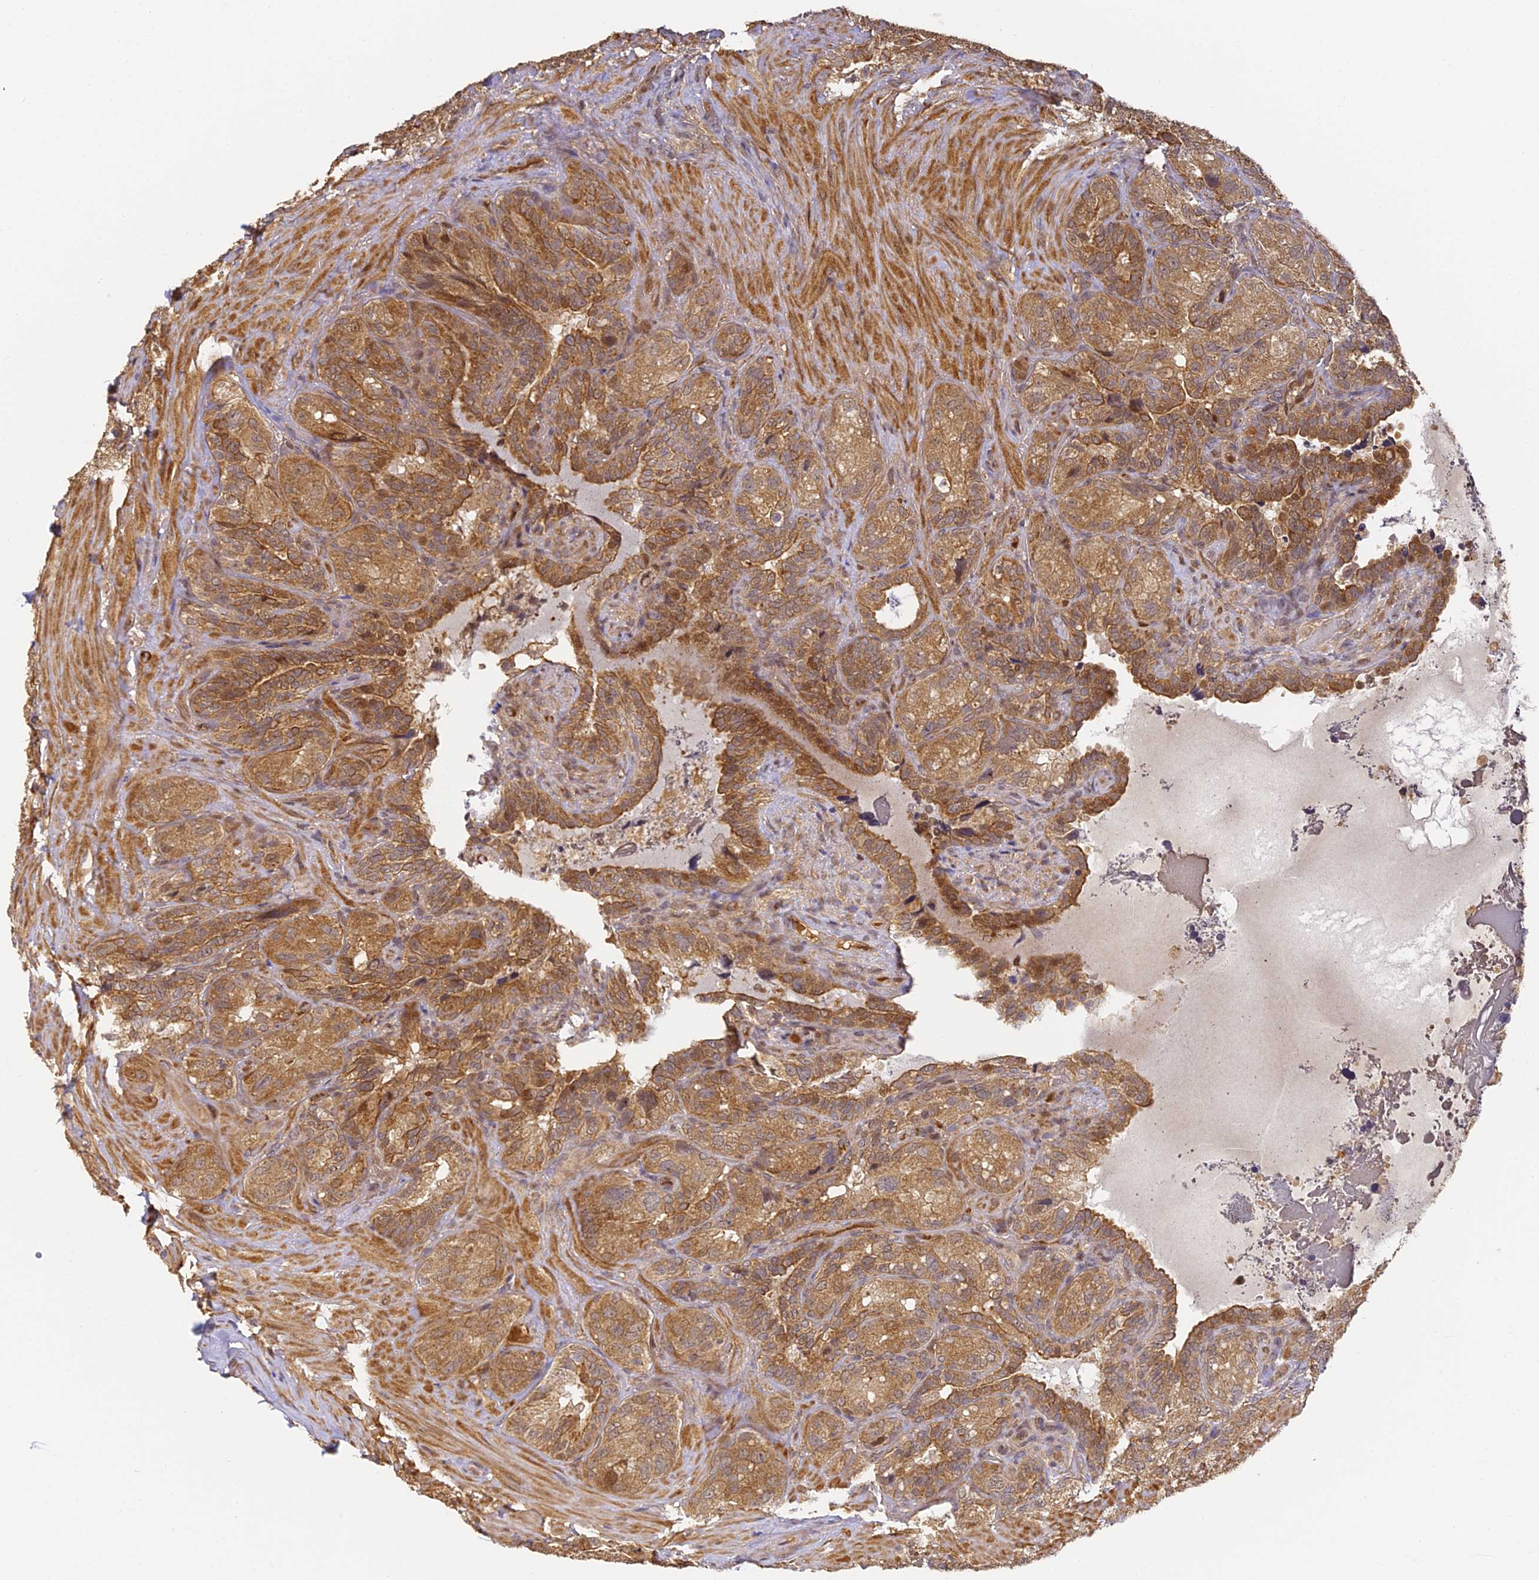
{"staining": {"intensity": "moderate", "quantity": ">75%", "location": "cytoplasmic/membranous,nuclear"}, "tissue": "seminal vesicle", "cell_type": "Glandular cells", "image_type": "normal", "snomed": [{"axis": "morphology", "description": "Normal tissue, NOS"}, {"axis": "topography", "description": "Seminal veicle"}, {"axis": "topography", "description": "Peripheral nerve tissue"}], "caption": "Protein expression analysis of normal human seminal vesicle reveals moderate cytoplasmic/membranous,nuclear positivity in about >75% of glandular cells. Nuclei are stained in blue.", "gene": "ENSG00000268870", "patient": {"sex": "male", "age": 67}}